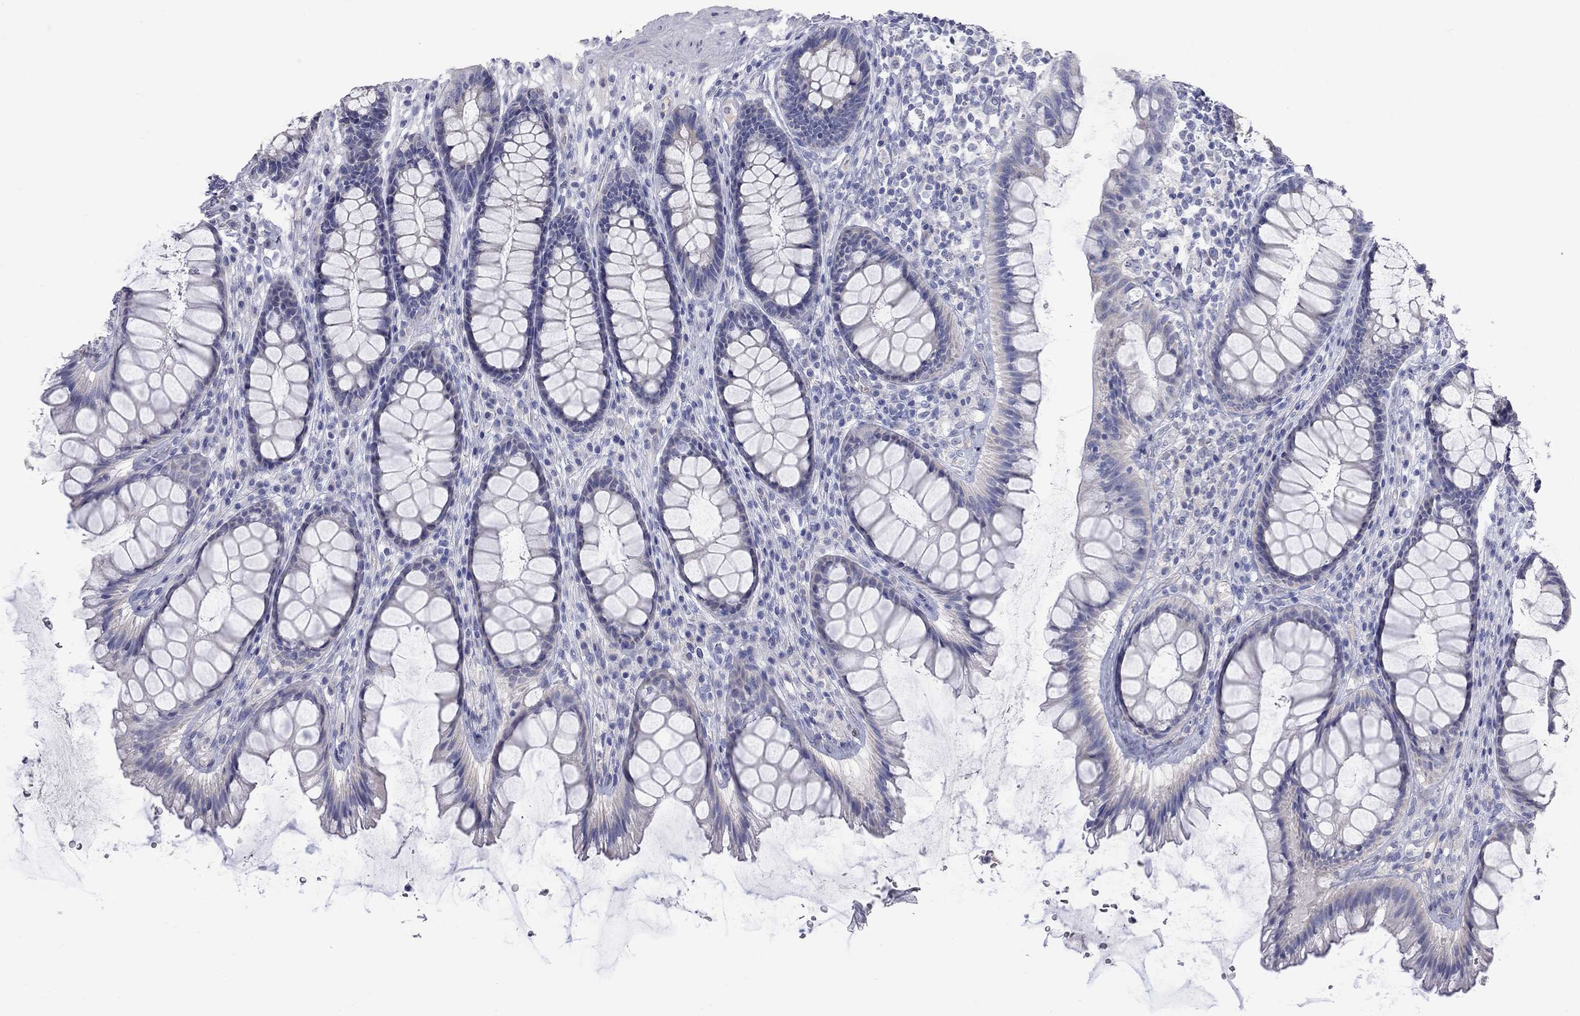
{"staining": {"intensity": "negative", "quantity": "none", "location": "none"}, "tissue": "rectum", "cell_type": "Glandular cells", "image_type": "normal", "snomed": [{"axis": "morphology", "description": "Normal tissue, NOS"}, {"axis": "topography", "description": "Rectum"}], "caption": "DAB (3,3'-diaminobenzidine) immunohistochemical staining of unremarkable rectum reveals no significant expression in glandular cells.", "gene": "KCND2", "patient": {"sex": "male", "age": 72}}